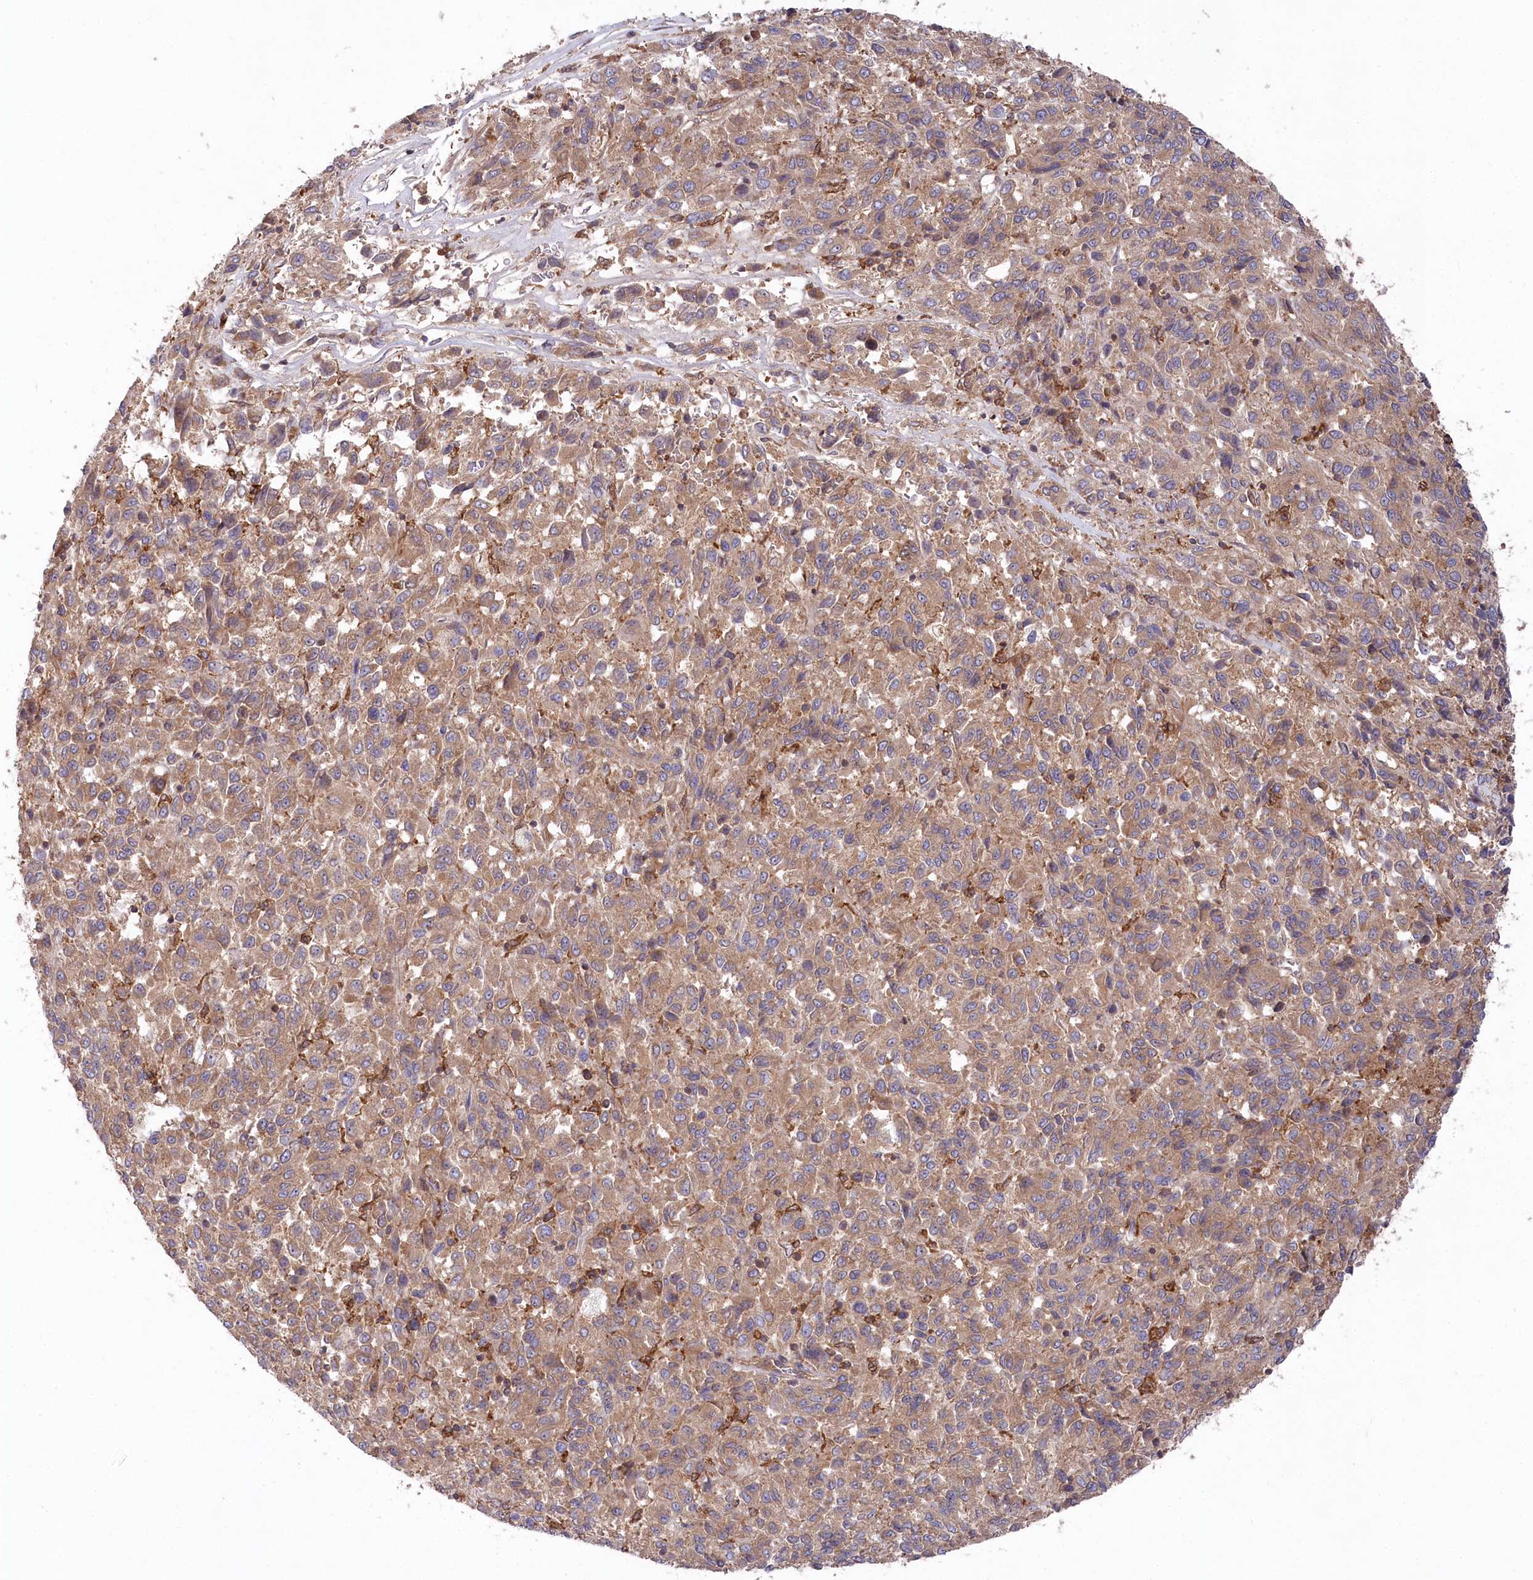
{"staining": {"intensity": "weak", "quantity": ">75%", "location": "cytoplasmic/membranous"}, "tissue": "melanoma", "cell_type": "Tumor cells", "image_type": "cancer", "snomed": [{"axis": "morphology", "description": "Malignant melanoma, Metastatic site"}, {"axis": "topography", "description": "Lung"}], "caption": "IHC staining of melanoma, which displays low levels of weak cytoplasmic/membranous expression in about >75% of tumor cells indicating weak cytoplasmic/membranous protein expression. The staining was performed using DAB (brown) for protein detection and nuclei were counterstained in hematoxylin (blue).", "gene": "PPP1R21", "patient": {"sex": "male", "age": 64}}